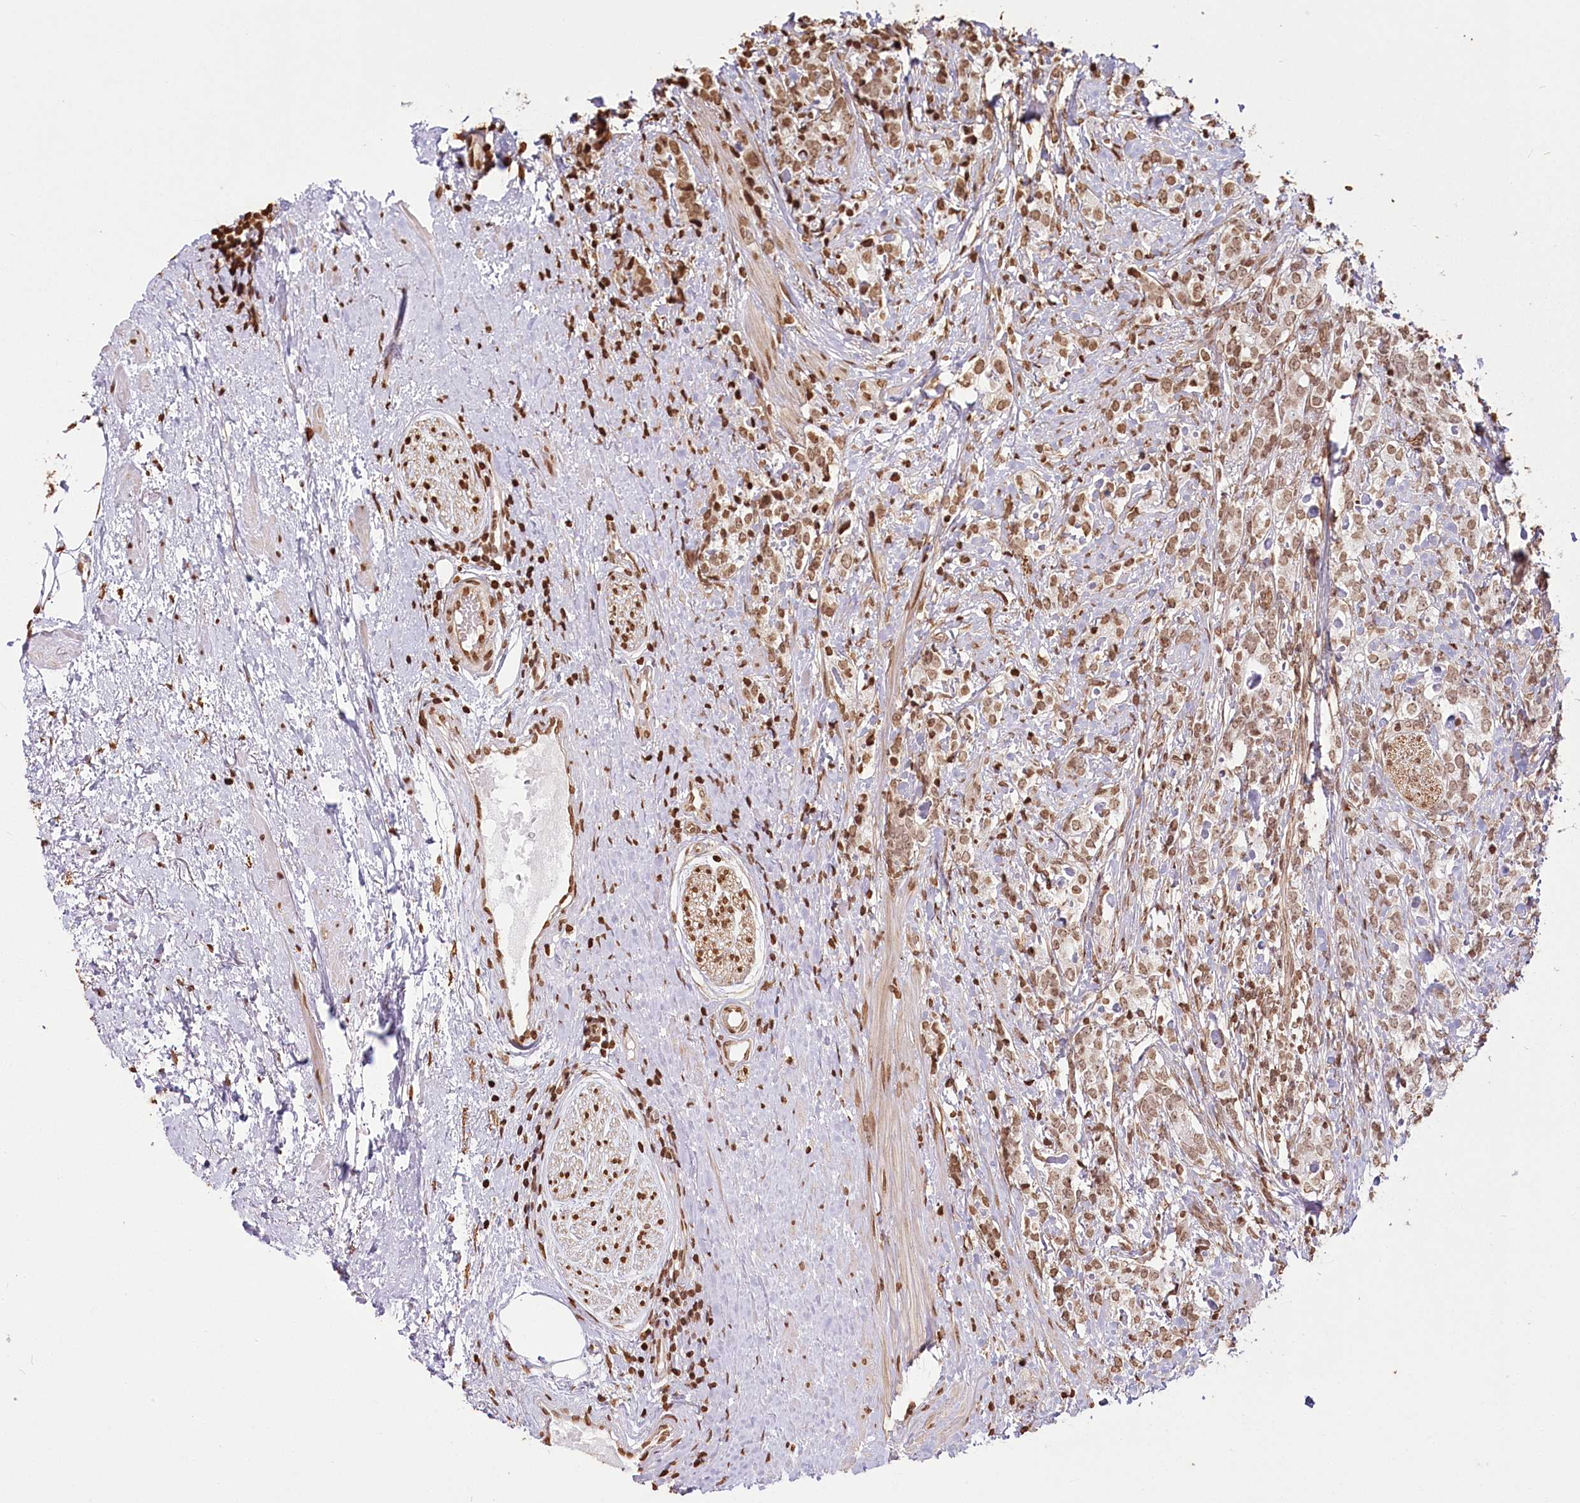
{"staining": {"intensity": "moderate", "quantity": ">75%", "location": "nuclear"}, "tissue": "prostate cancer", "cell_type": "Tumor cells", "image_type": "cancer", "snomed": [{"axis": "morphology", "description": "Adenocarcinoma, High grade"}, {"axis": "topography", "description": "Prostate"}], "caption": "Tumor cells demonstrate moderate nuclear staining in approximately >75% of cells in prostate cancer (adenocarcinoma (high-grade)). (DAB IHC with brightfield microscopy, high magnification).", "gene": "FAM13A", "patient": {"sex": "male", "age": 69}}